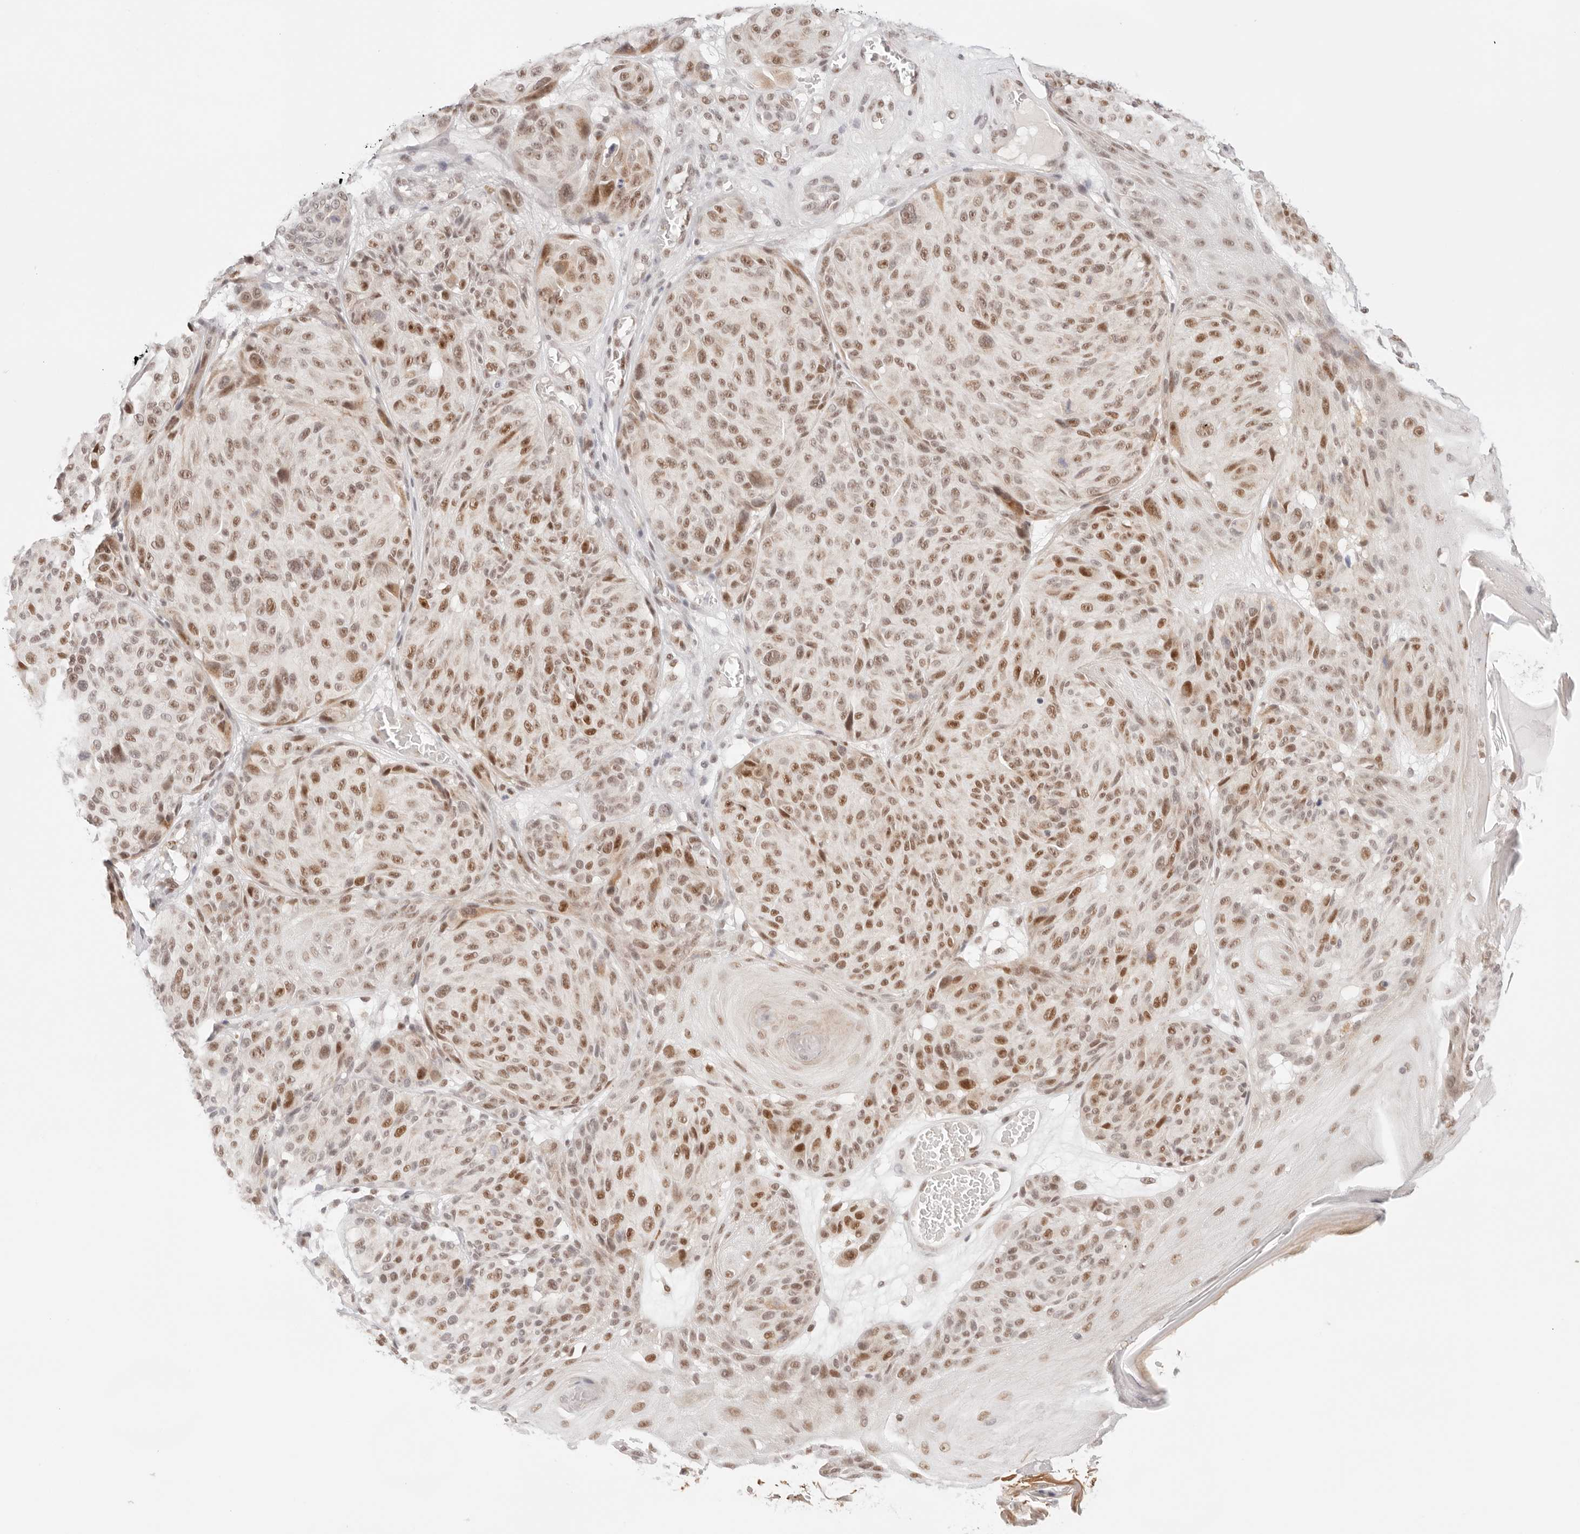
{"staining": {"intensity": "moderate", "quantity": ">75%", "location": "nuclear"}, "tissue": "melanoma", "cell_type": "Tumor cells", "image_type": "cancer", "snomed": [{"axis": "morphology", "description": "Malignant melanoma, NOS"}, {"axis": "topography", "description": "Skin"}], "caption": "This is a histology image of IHC staining of melanoma, which shows moderate staining in the nuclear of tumor cells.", "gene": "GTF2E2", "patient": {"sex": "male", "age": 83}}